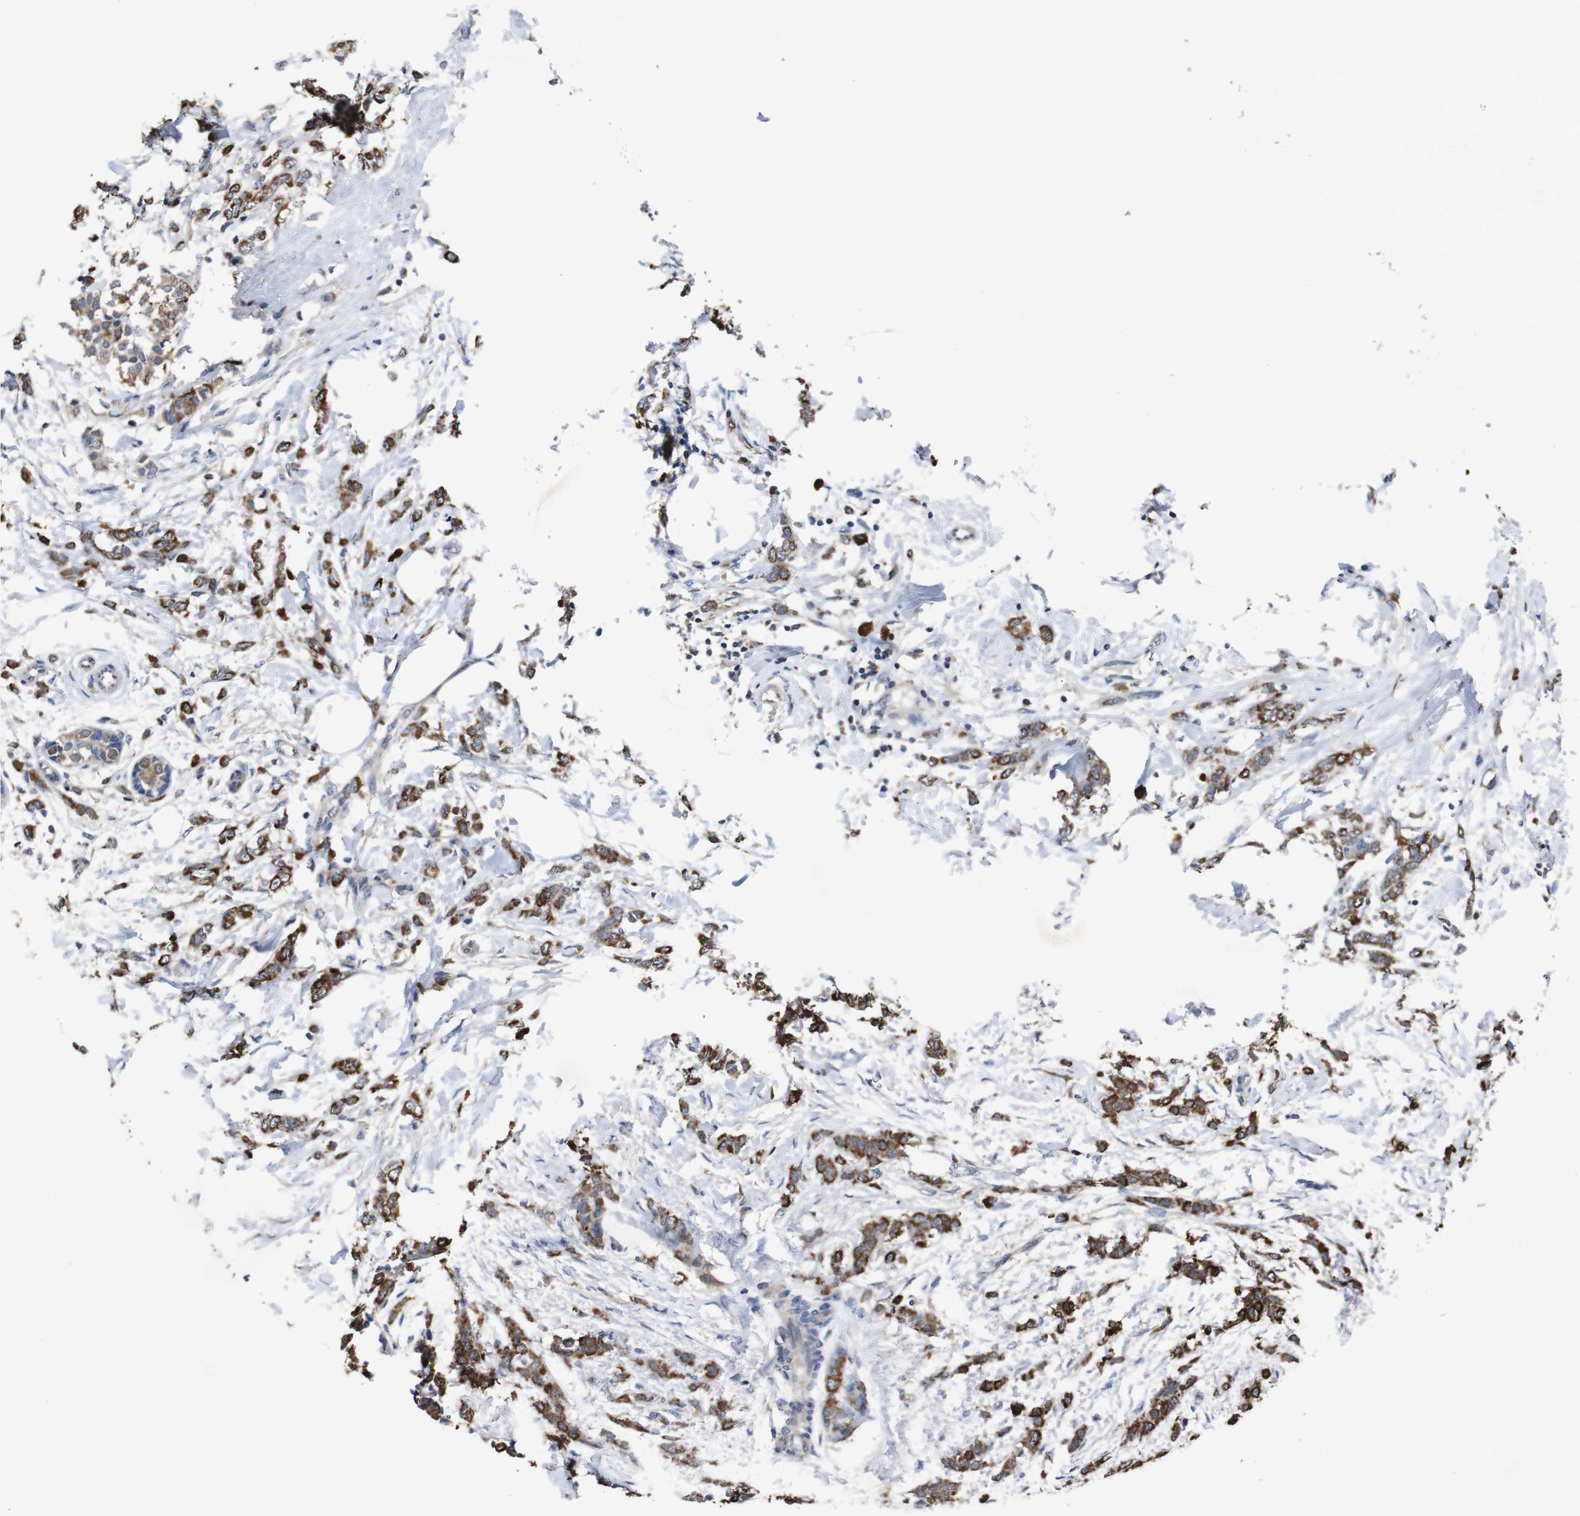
{"staining": {"intensity": "strong", "quantity": ">75%", "location": "cytoplasmic/membranous"}, "tissue": "breast cancer", "cell_type": "Tumor cells", "image_type": "cancer", "snomed": [{"axis": "morphology", "description": "Lobular carcinoma, in situ"}, {"axis": "morphology", "description": "Lobular carcinoma"}, {"axis": "topography", "description": "Breast"}], "caption": "Protein staining displays strong cytoplasmic/membranous positivity in about >75% of tumor cells in breast cancer (lobular carcinoma).", "gene": "GLIPR1", "patient": {"sex": "female", "age": 41}}